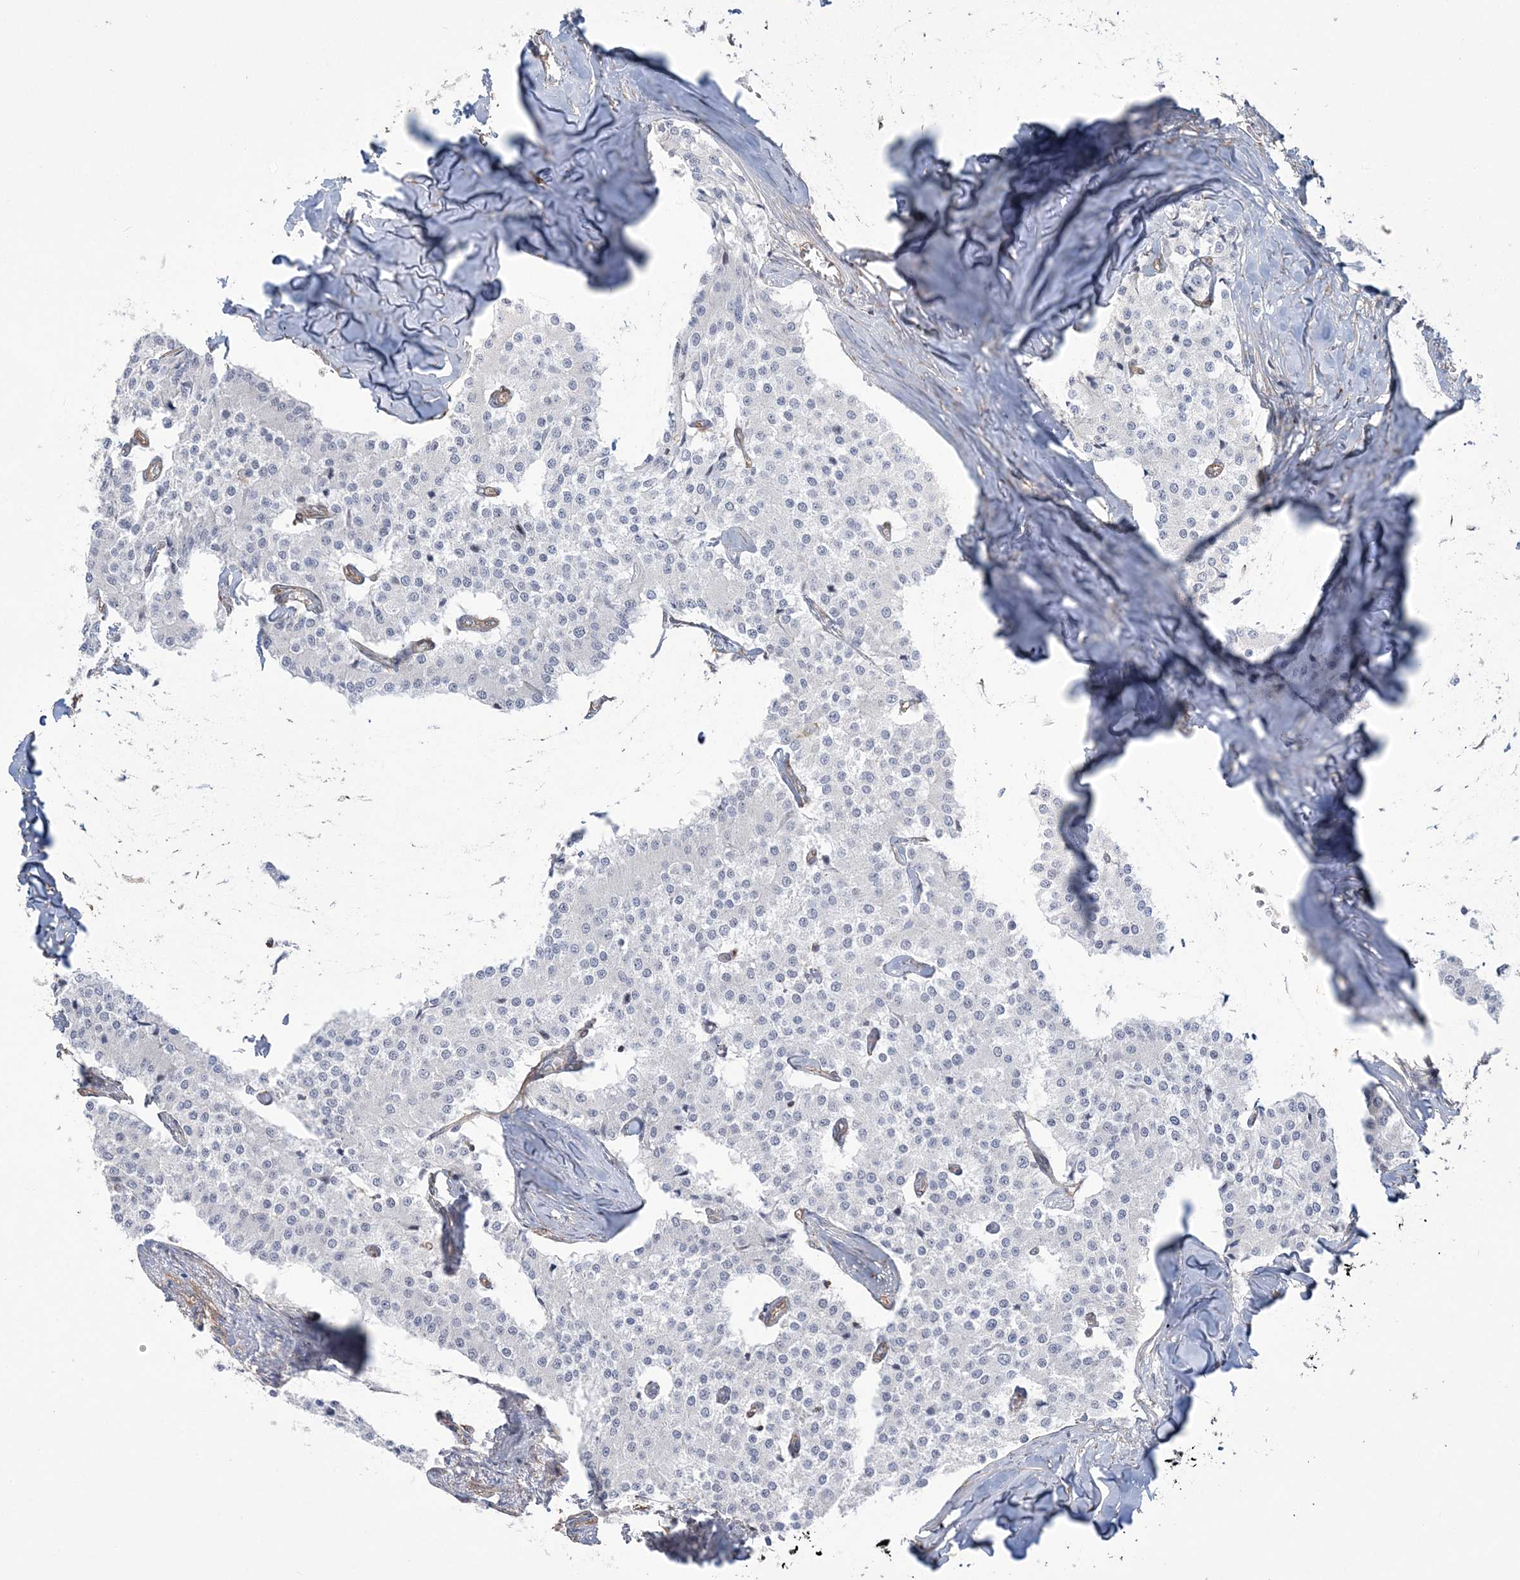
{"staining": {"intensity": "negative", "quantity": "none", "location": "none"}, "tissue": "carcinoid", "cell_type": "Tumor cells", "image_type": "cancer", "snomed": [{"axis": "morphology", "description": "Carcinoid, malignant, NOS"}, {"axis": "topography", "description": "Colon"}], "caption": "A high-resolution image shows immunohistochemistry (IHC) staining of carcinoid, which demonstrates no significant expression in tumor cells.", "gene": "ZNF821", "patient": {"sex": "female", "age": 52}}